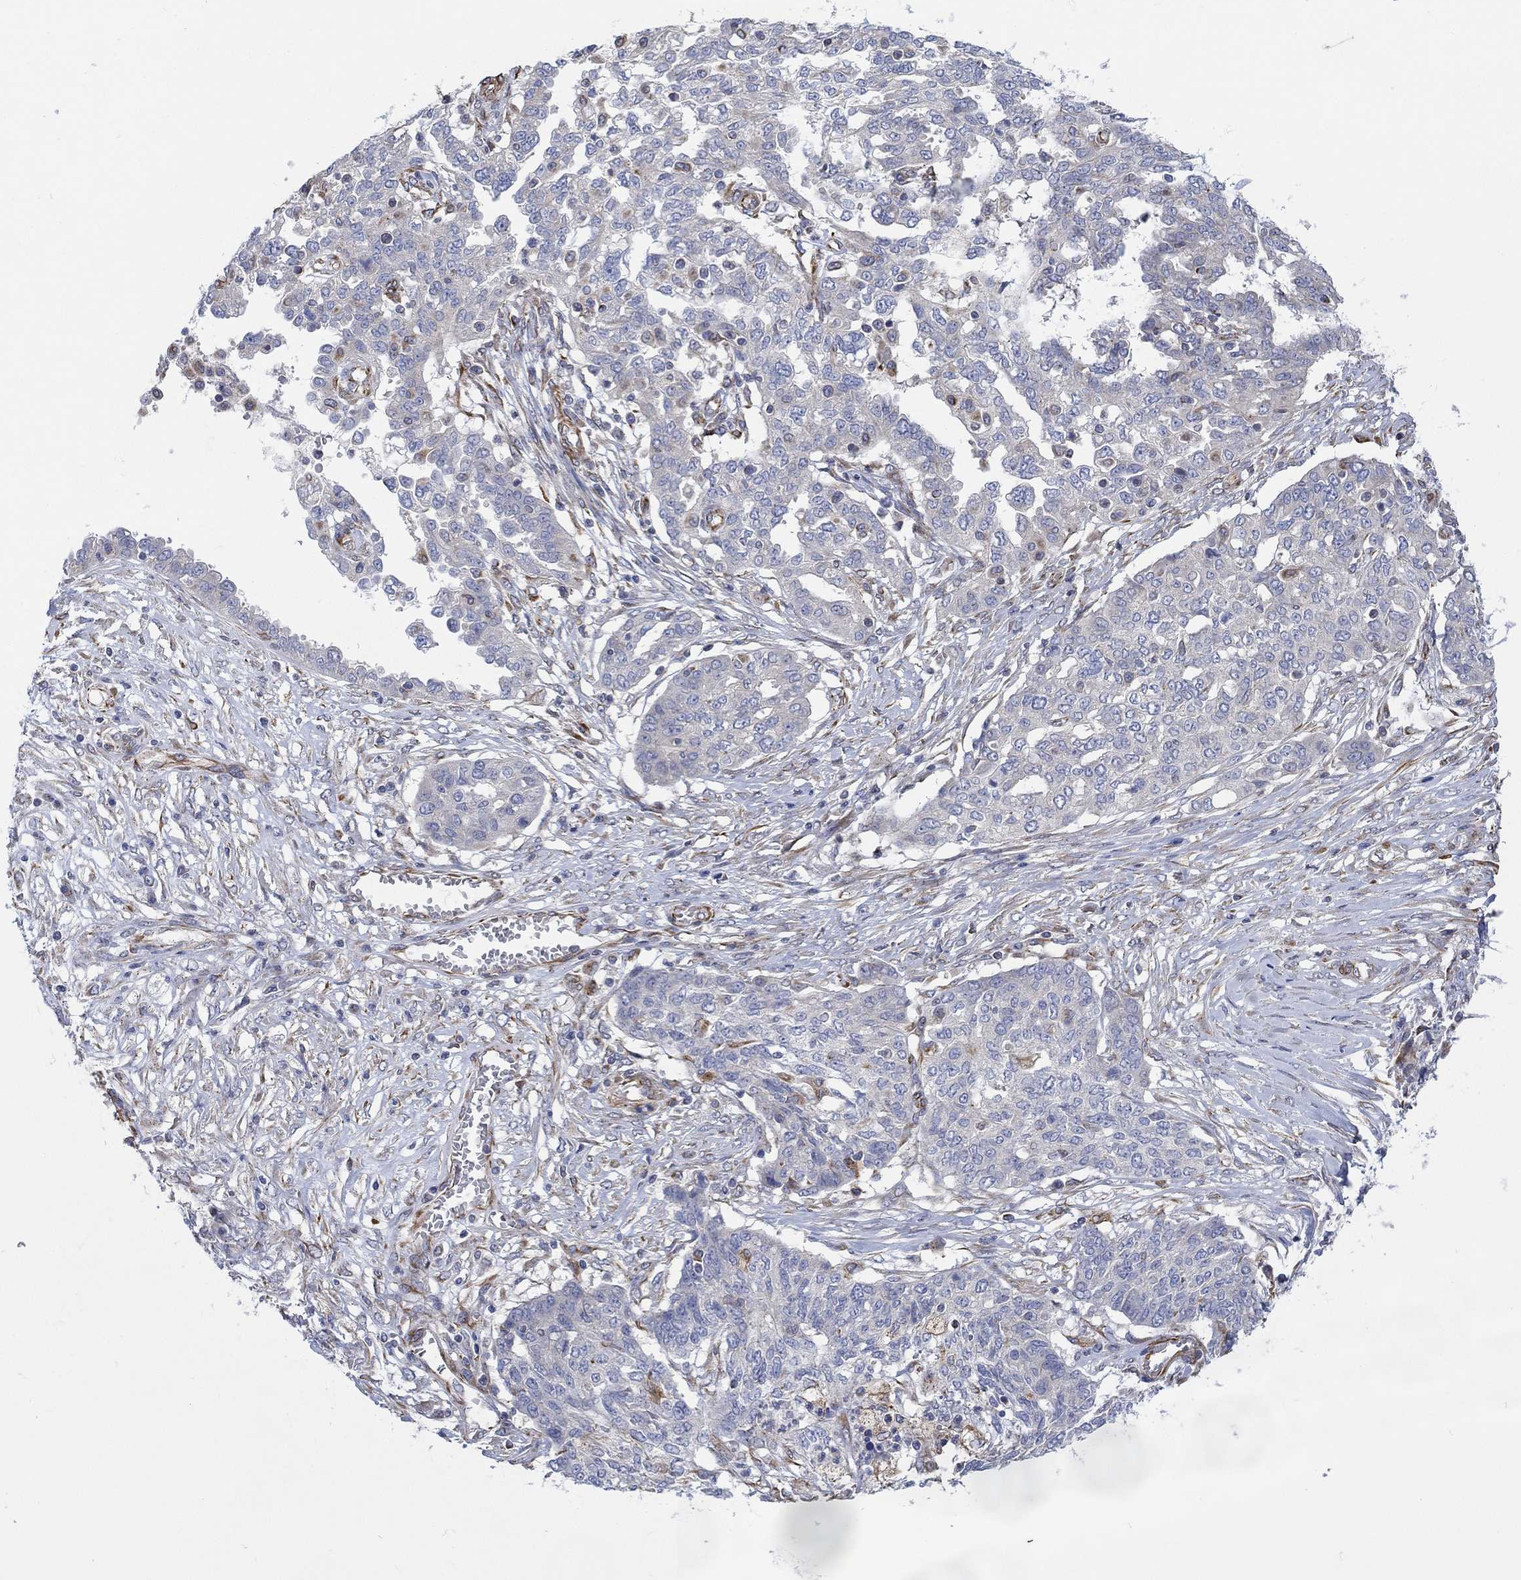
{"staining": {"intensity": "moderate", "quantity": "<25%", "location": "cytoplasmic/membranous"}, "tissue": "ovarian cancer", "cell_type": "Tumor cells", "image_type": "cancer", "snomed": [{"axis": "morphology", "description": "Cystadenocarcinoma, serous, NOS"}, {"axis": "topography", "description": "Ovary"}], "caption": "High-power microscopy captured an immunohistochemistry photomicrograph of ovarian cancer (serous cystadenocarcinoma), revealing moderate cytoplasmic/membranous staining in about <25% of tumor cells.", "gene": "CAMK1D", "patient": {"sex": "female", "age": 67}}